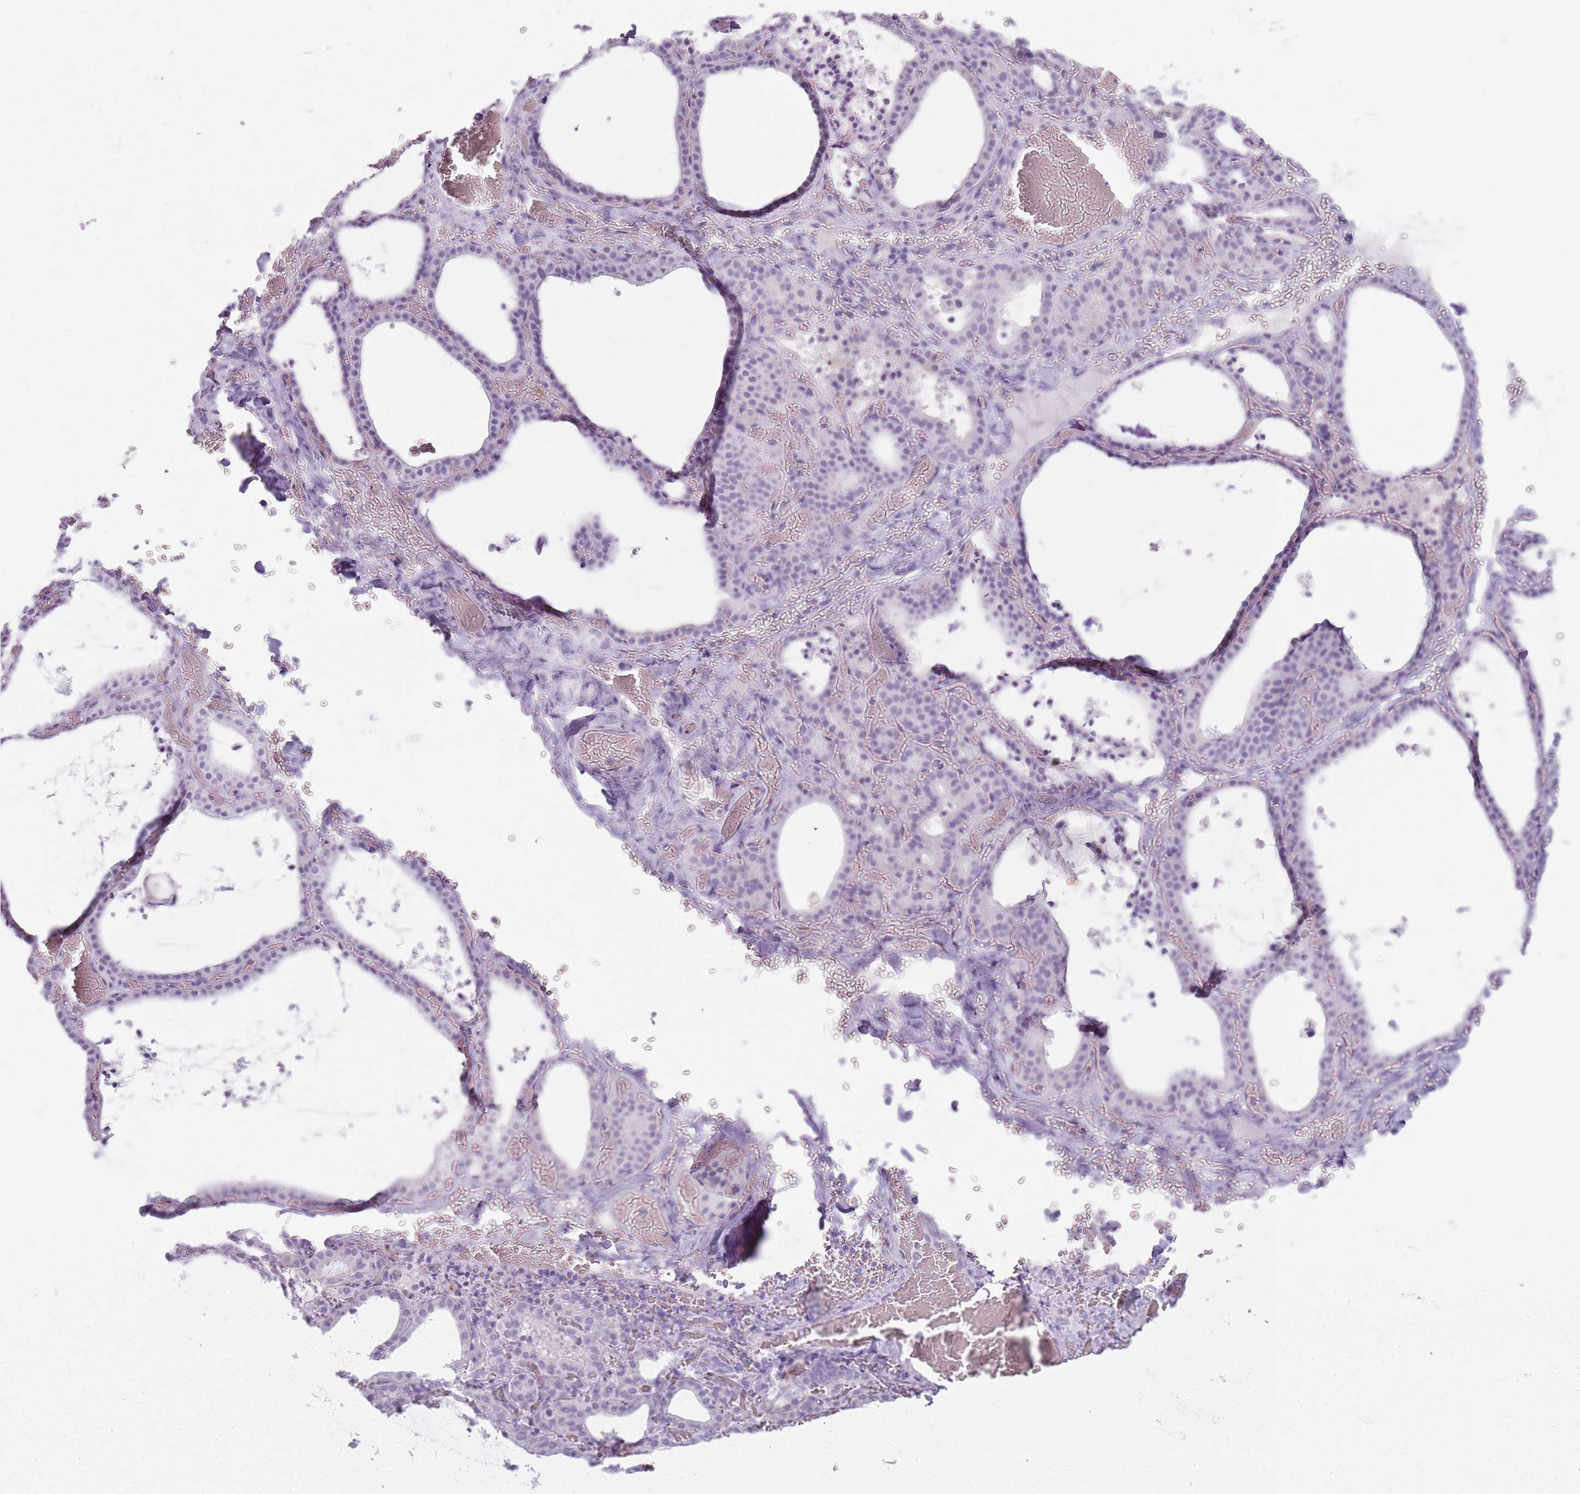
{"staining": {"intensity": "moderate", "quantity": "<25%", "location": "cytoplasmic/membranous"}, "tissue": "thyroid gland", "cell_type": "Glandular cells", "image_type": "normal", "snomed": [{"axis": "morphology", "description": "Normal tissue, NOS"}, {"axis": "topography", "description": "Thyroid gland"}], "caption": "Protein staining by immunohistochemistry displays moderate cytoplasmic/membranous expression in approximately <25% of glandular cells in benign thyroid gland.", "gene": "GDPGP1", "patient": {"sex": "female", "age": 39}}